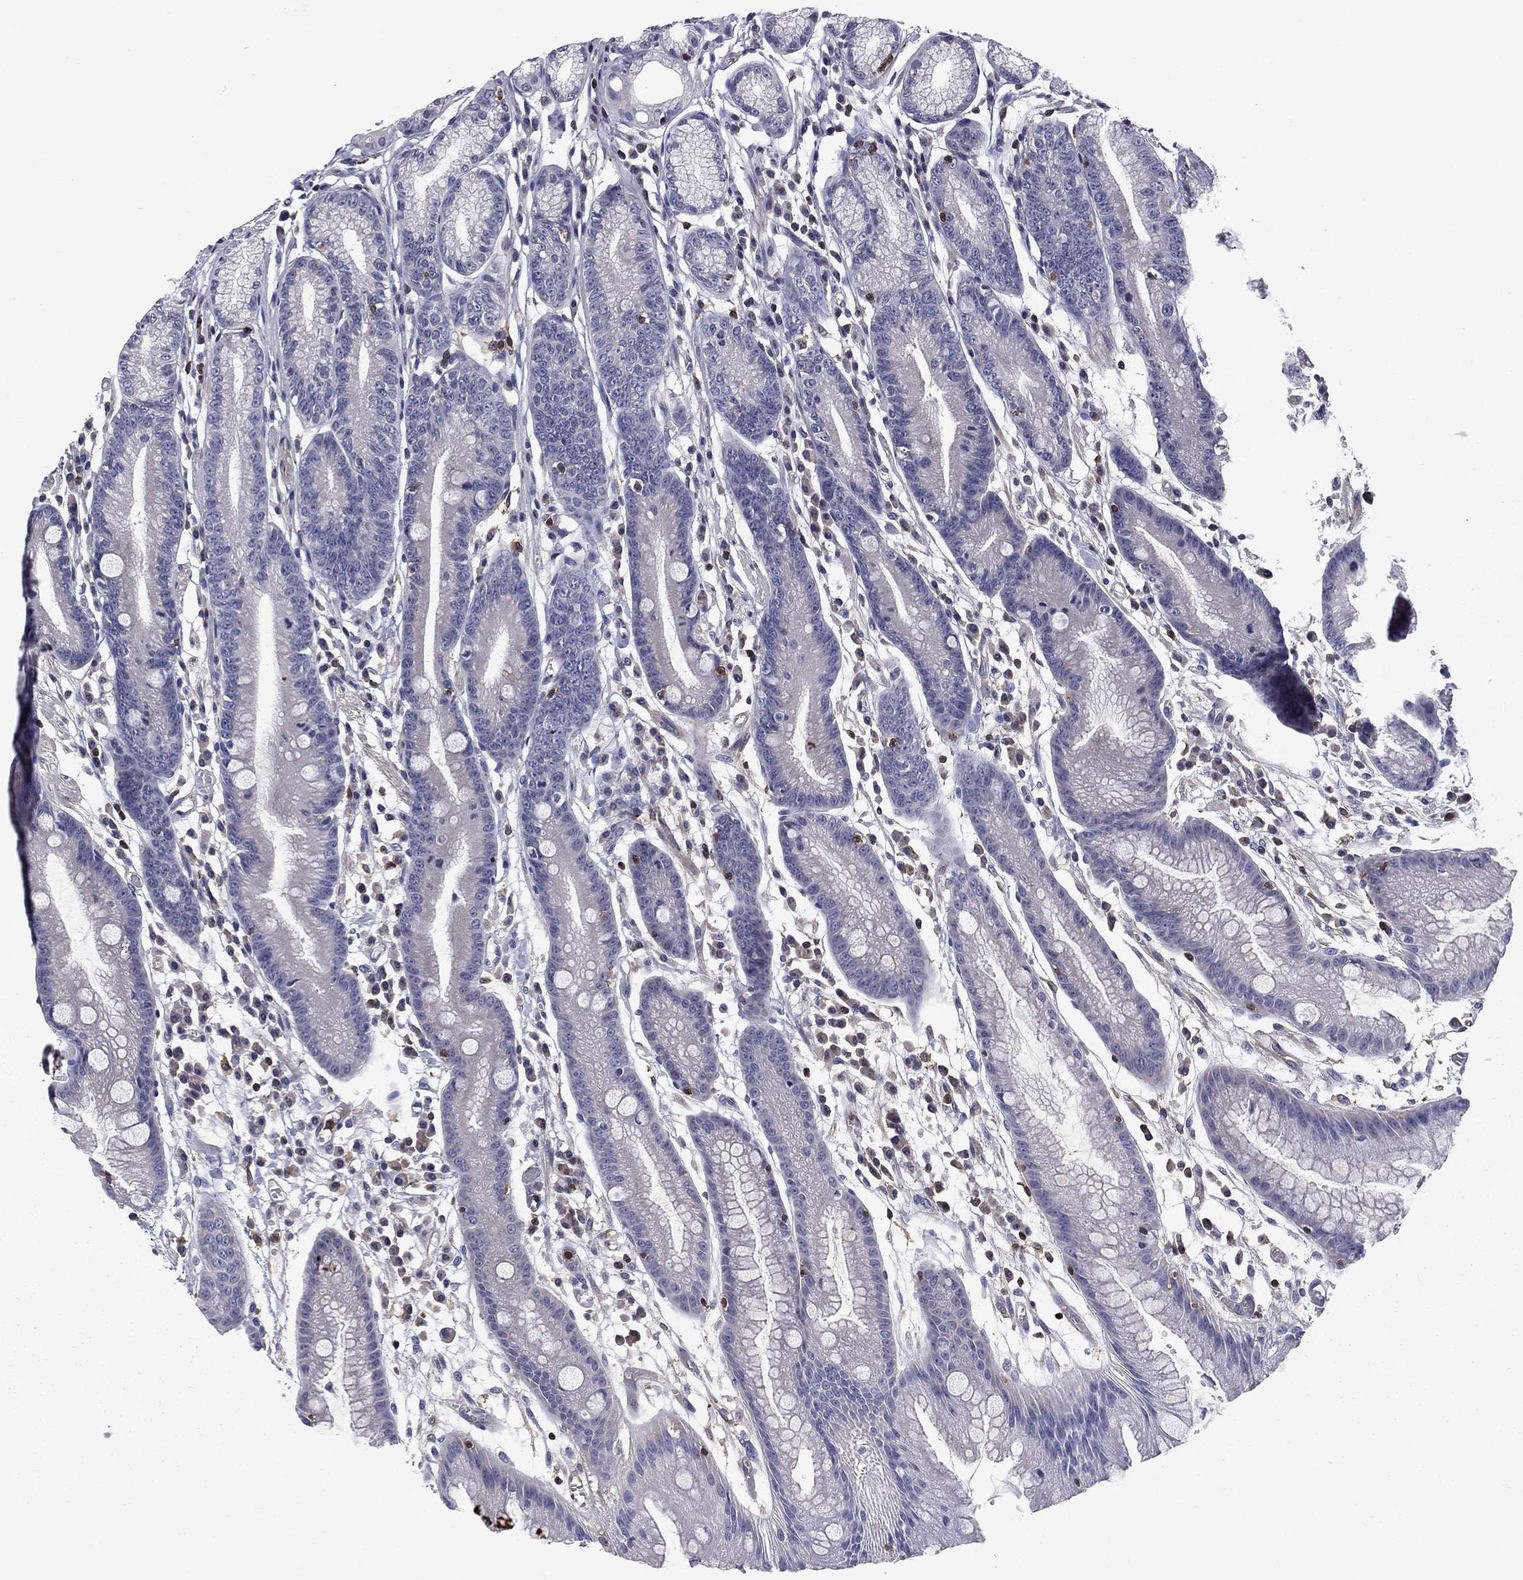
{"staining": {"intensity": "negative", "quantity": "none", "location": "none"}, "tissue": "stomach", "cell_type": "Glandular cells", "image_type": "normal", "snomed": [{"axis": "morphology", "description": "Normal tissue, NOS"}, {"axis": "morphology", "description": "Inflammation, NOS"}, {"axis": "topography", "description": "Stomach, lower"}], "caption": "An immunohistochemistry (IHC) photomicrograph of normal stomach is shown. There is no staining in glandular cells of stomach.", "gene": "ARHGAP45", "patient": {"sex": "male", "age": 59}}